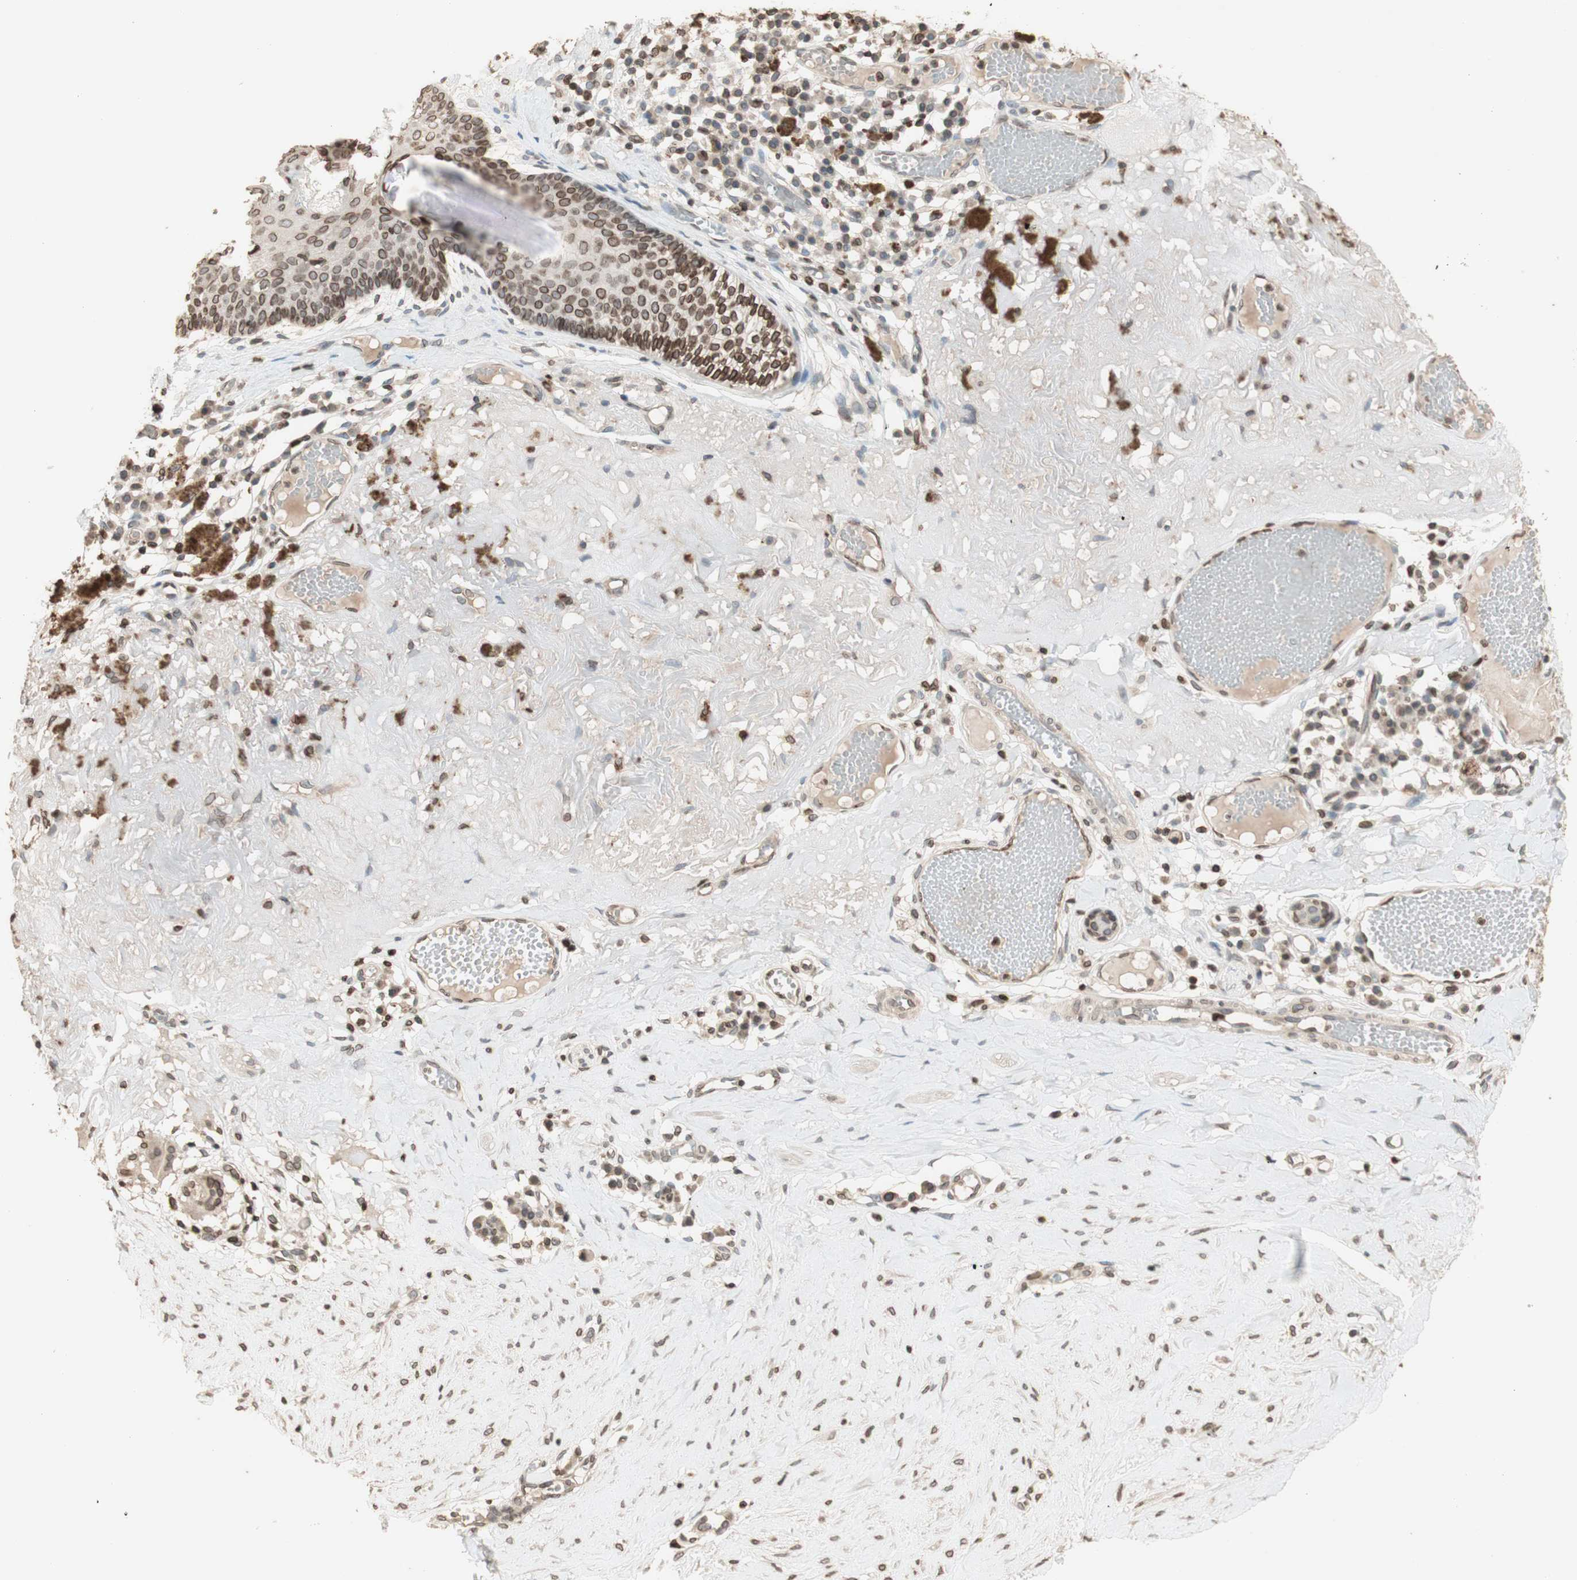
{"staining": {"intensity": "moderate", "quantity": ">75%", "location": "cytoplasmic/membranous,nuclear"}, "tissue": "melanoma", "cell_type": "Tumor cells", "image_type": "cancer", "snomed": [{"axis": "morphology", "description": "Malignant melanoma in situ"}, {"axis": "morphology", "description": "Malignant melanoma, NOS"}, {"axis": "topography", "description": "Skin"}], "caption": "Melanoma stained with a brown dye reveals moderate cytoplasmic/membranous and nuclear positive positivity in about >75% of tumor cells.", "gene": "TMPO", "patient": {"sex": "female", "age": 88}}